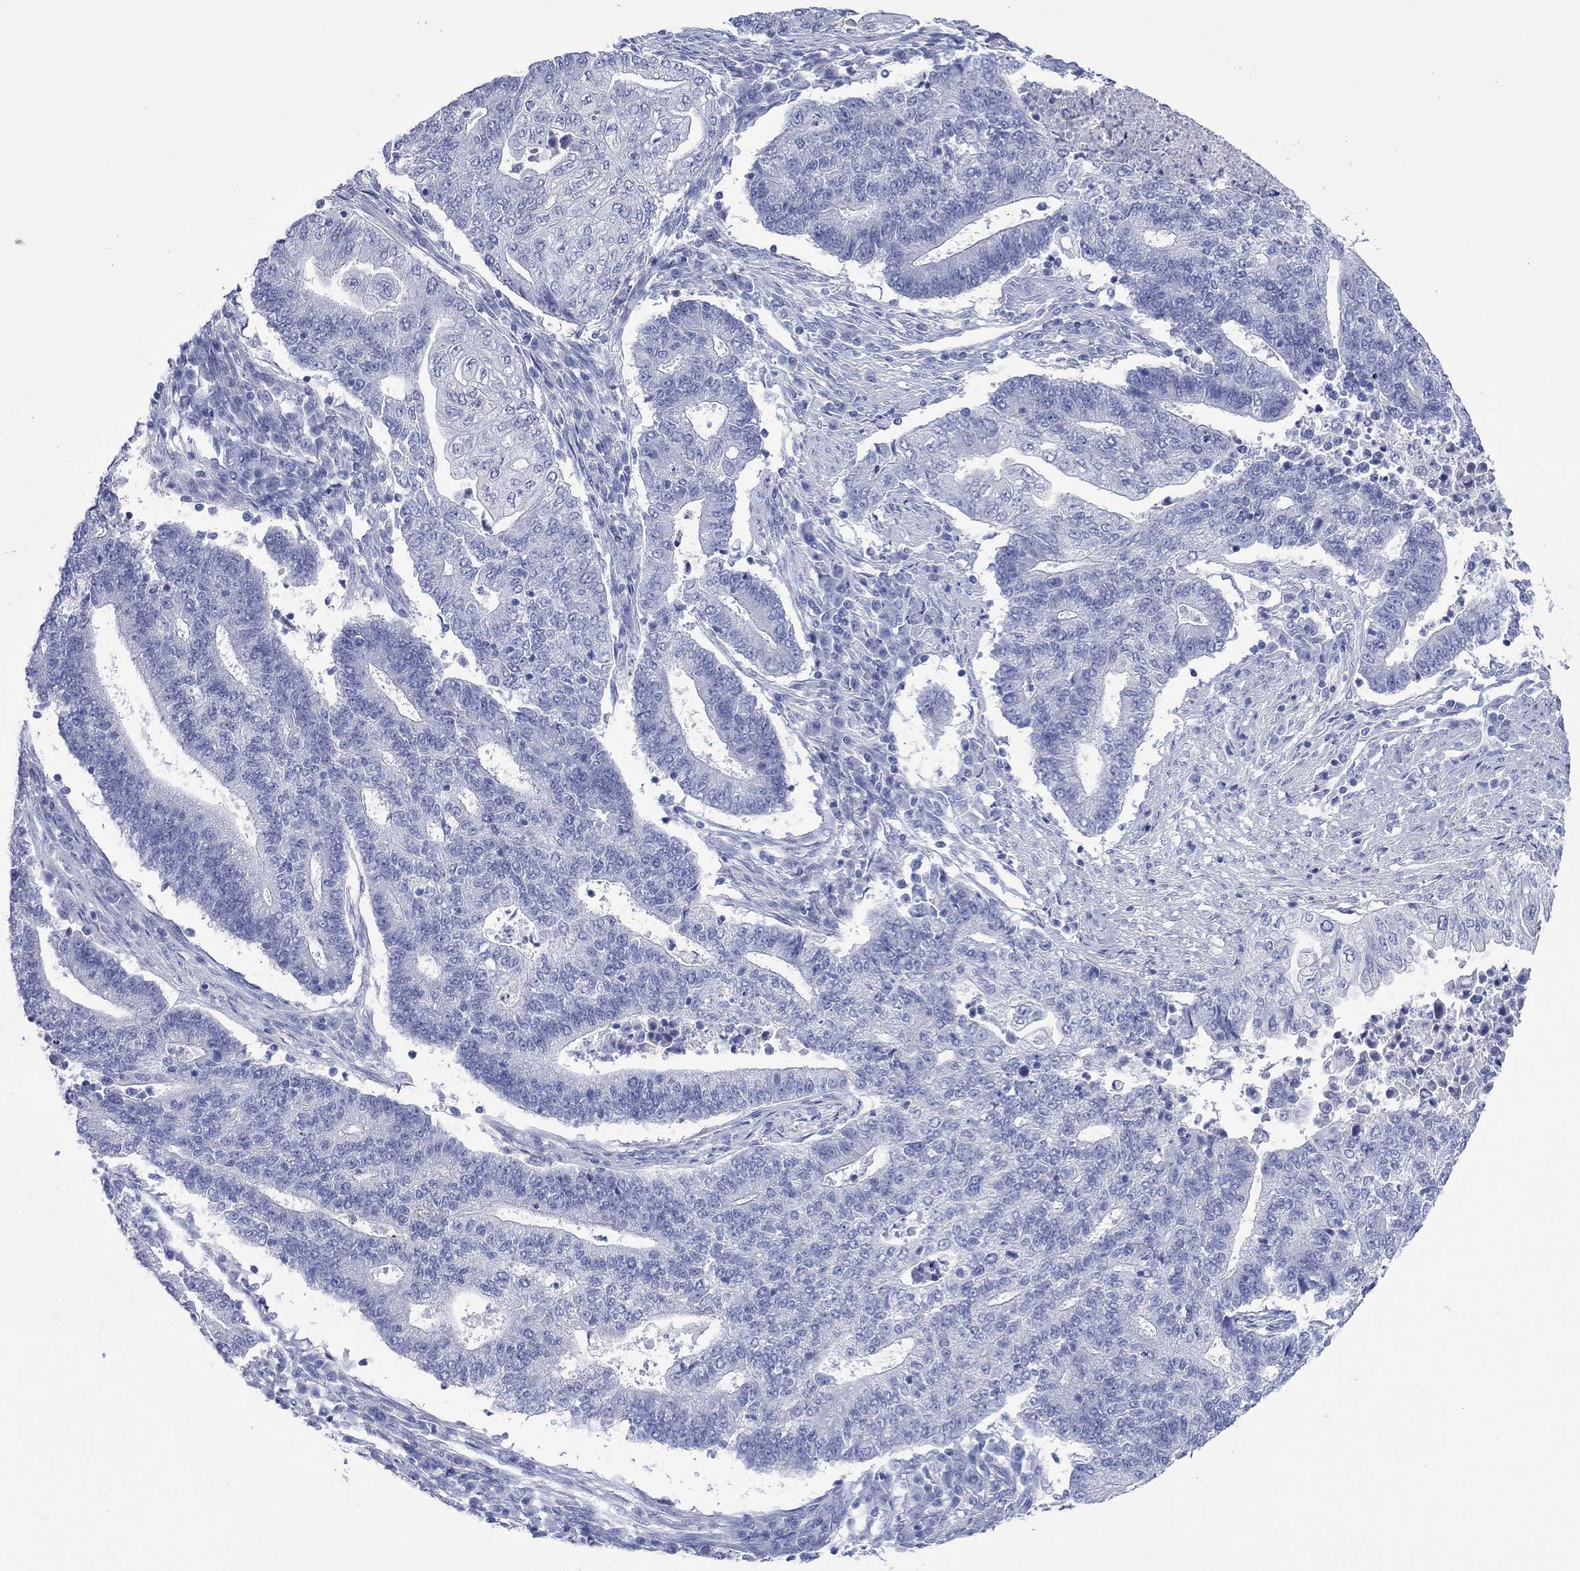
{"staining": {"intensity": "negative", "quantity": "none", "location": "none"}, "tissue": "endometrial cancer", "cell_type": "Tumor cells", "image_type": "cancer", "snomed": [{"axis": "morphology", "description": "Adenocarcinoma, NOS"}, {"axis": "topography", "description": "Uterus"}, {"axis": "topography", "description": "Endometrium"}], "caption": "High magnification brightfield microscopy of adenocarcinoma (endometrial) stained with DAB (3,3'-diaminobenzidine) (brown) and counterstained with hematoxylin (blue): tumor cells show no significant expression. (DAB (3,3'-diaminobenzidine) immunohistochemistry with hematoxylin counter stain).", "gene": "MLANA", "patient": {"sex": "female", "age": 54}}